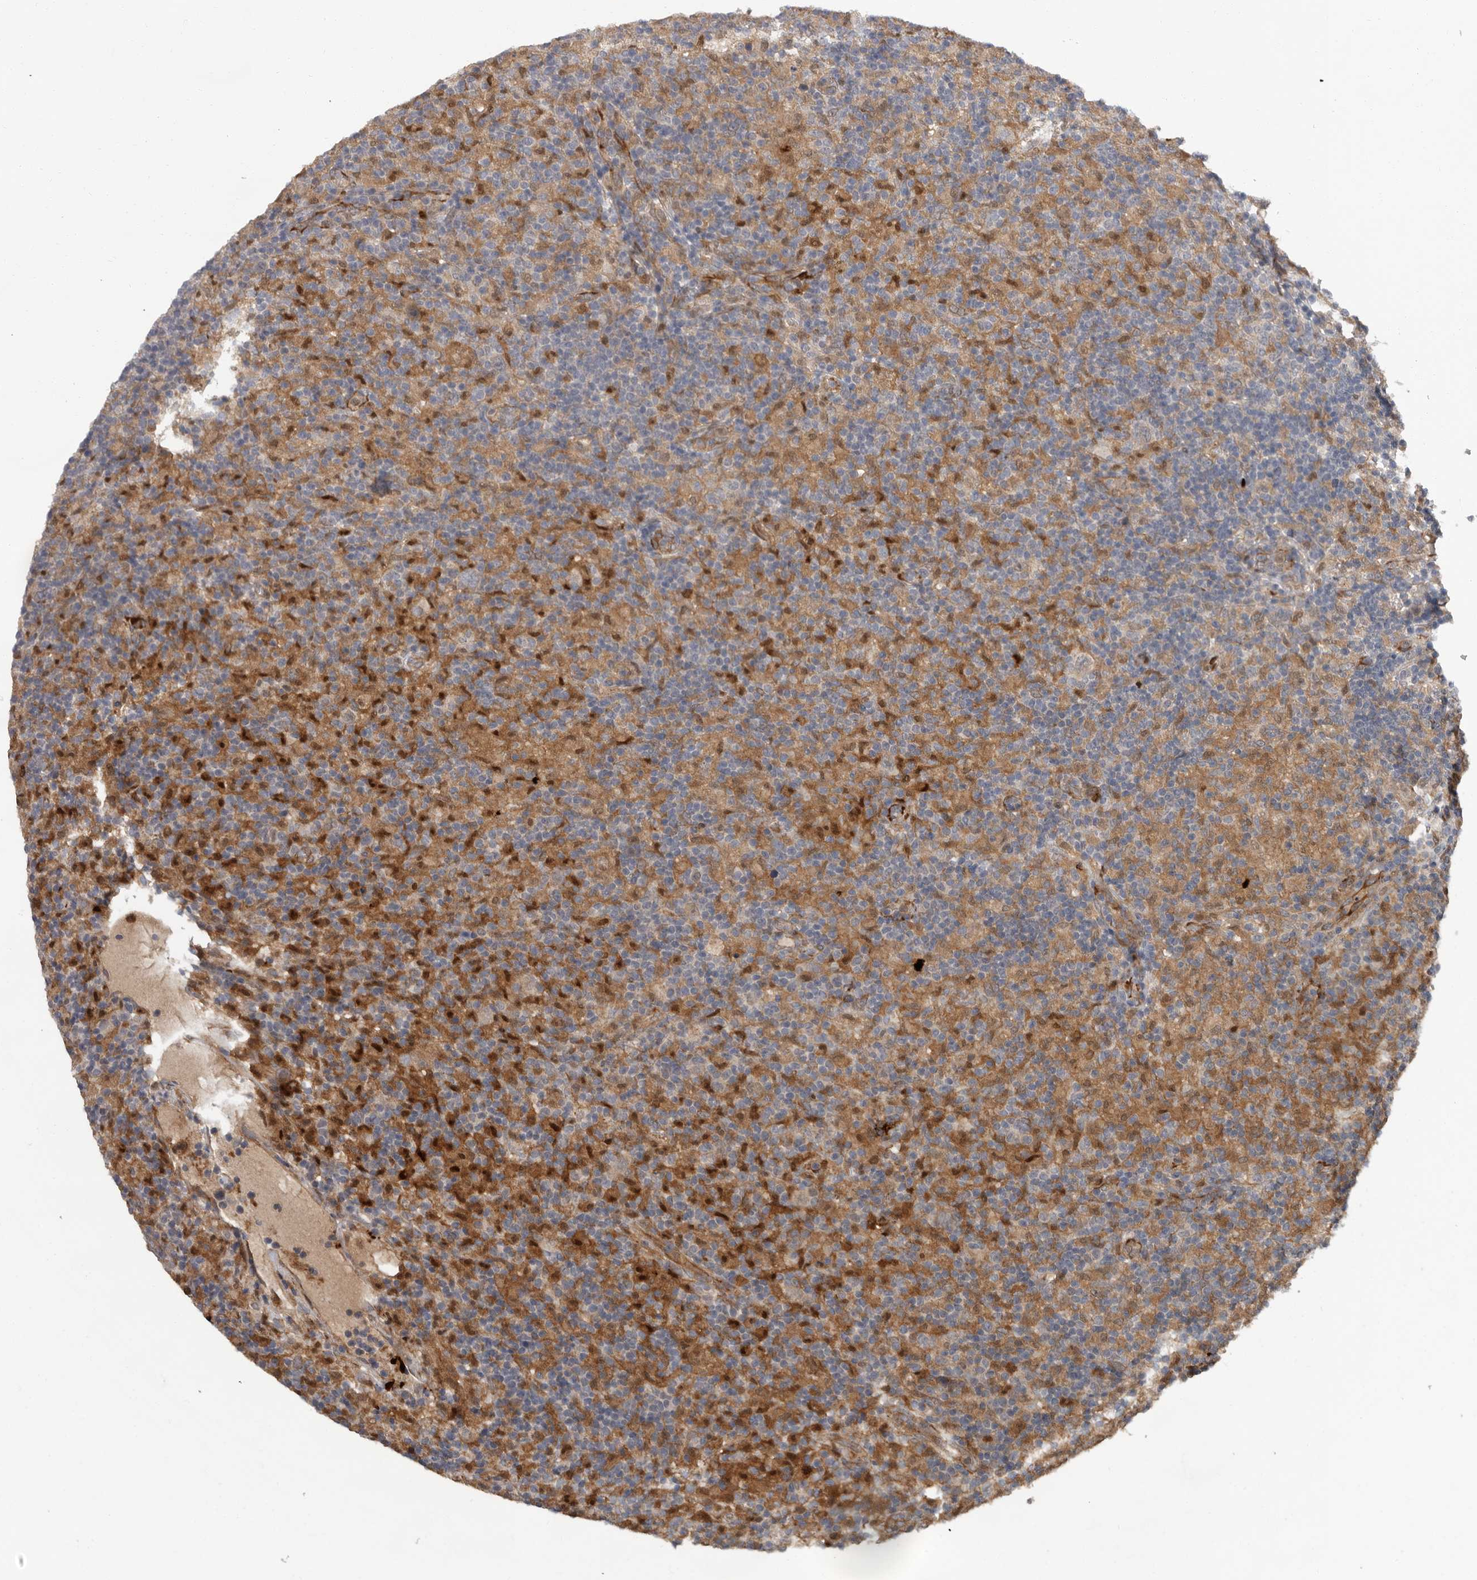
{"staining": {"intensity": "weak", "quantity": "<25%", "location": "cytoplasmic/membranous"}, "tissue": "lymphoma", "cell_type": "Tumor cells", "image_type": "cancer", "snomed": [{"axis": "morphology", "description": "Hodgkin's disease, NOS"}, {"axis": "topography", "description": "Lymph node"}], "caption": "IHC histopathology image of lymphoma stained for a protein (brown), which reveals no positivity in tumor cells.", "gene": "MTF1", "patient": {"sex": "male", "age": 70}}